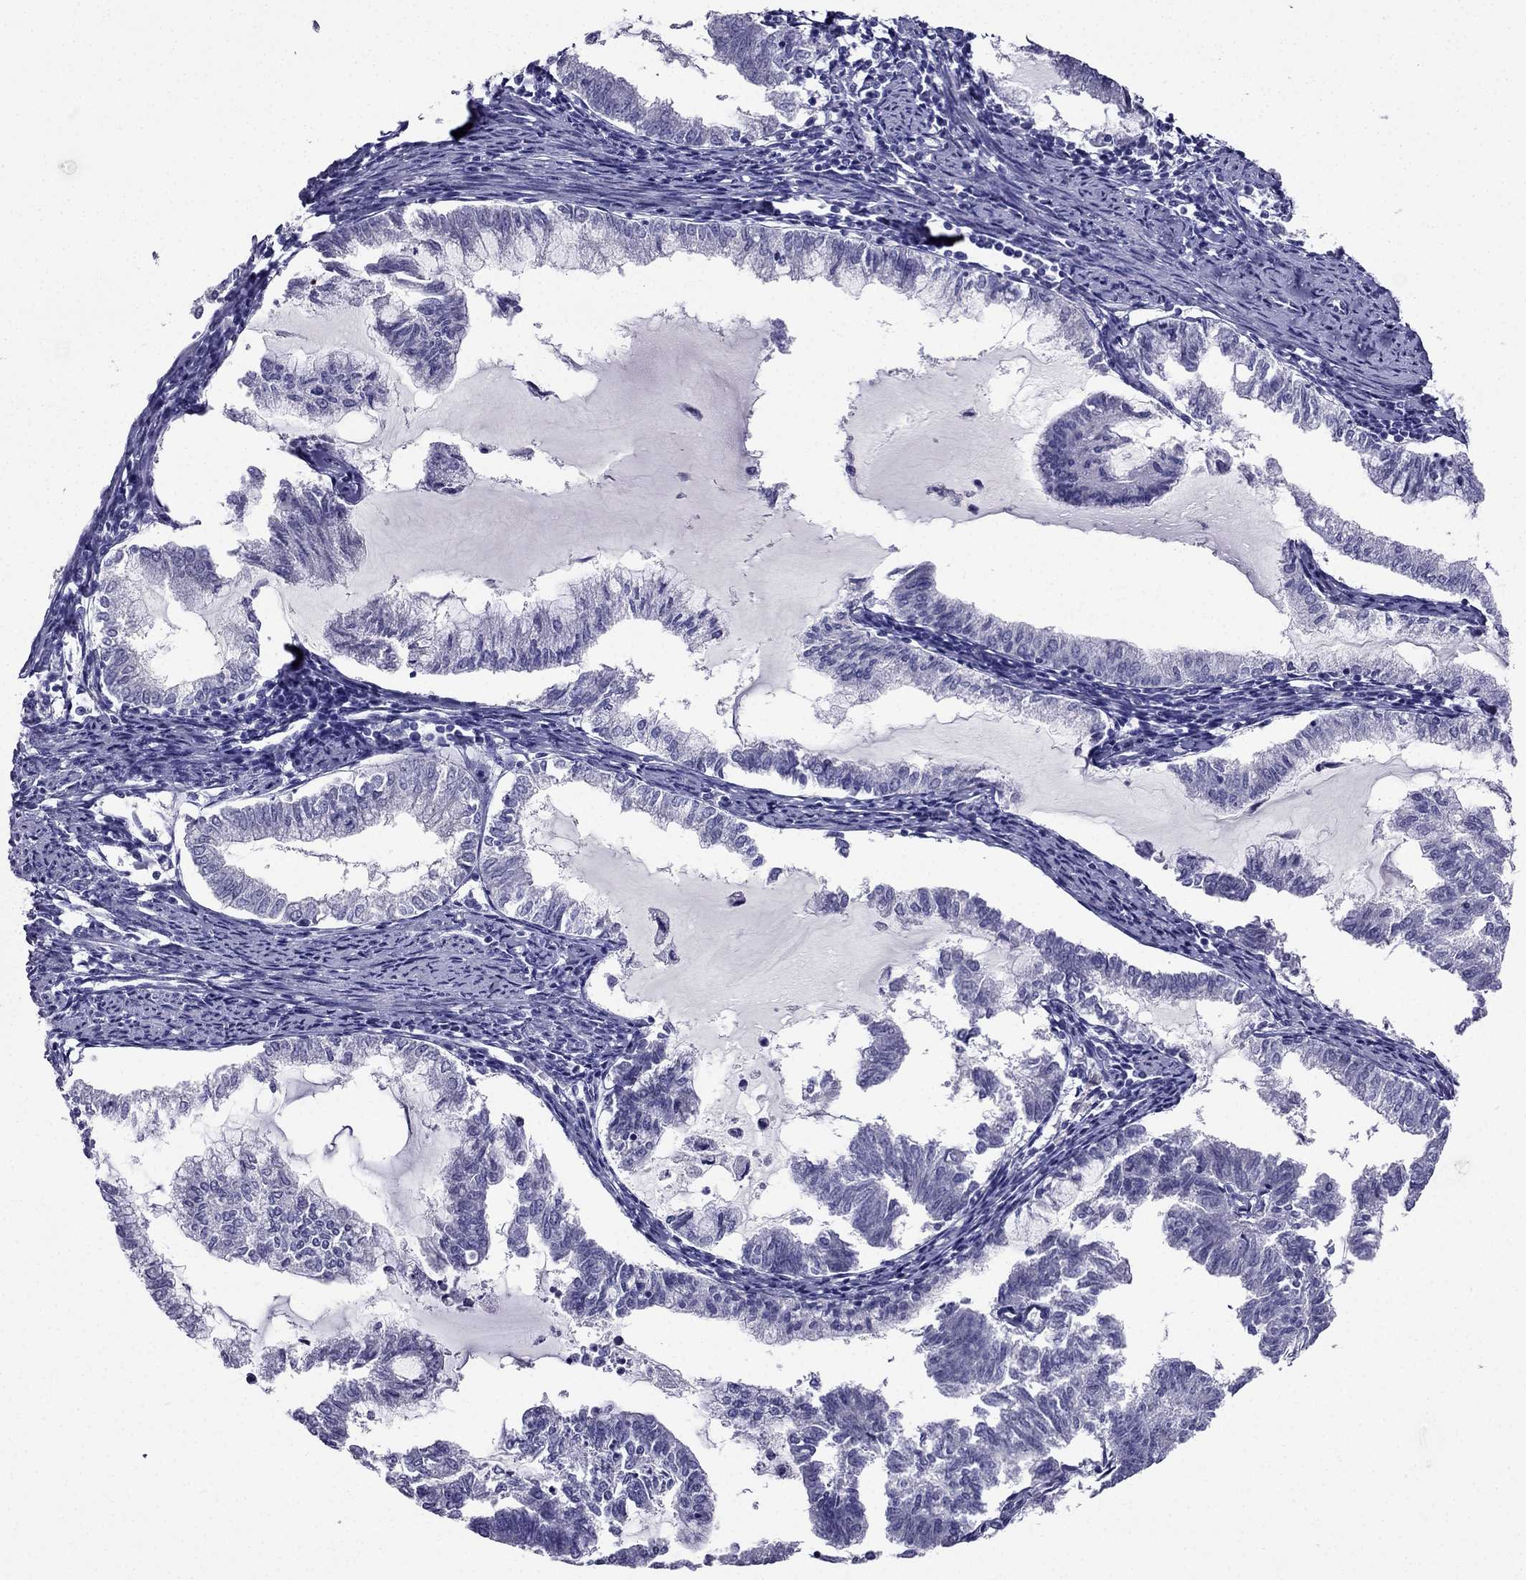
{"staining": {"intensity": "negative", "quantity": "none", "location": "none"}, "tissue": "endometrial cancer", "cell_type": "Tumor cells", "image_type": "cancer", "snomed": [{"axis": "morphology", "description": "Adenocarcinoma, NOS"}, {"axis": "topography", "description": "Endometrium"}], "caption": "Image shows no protein expression in tumor cells of endometrial adenocarcinoma tissue.", "gene": "ZNF541", "patient": {"sex": "female", "age": 79}}